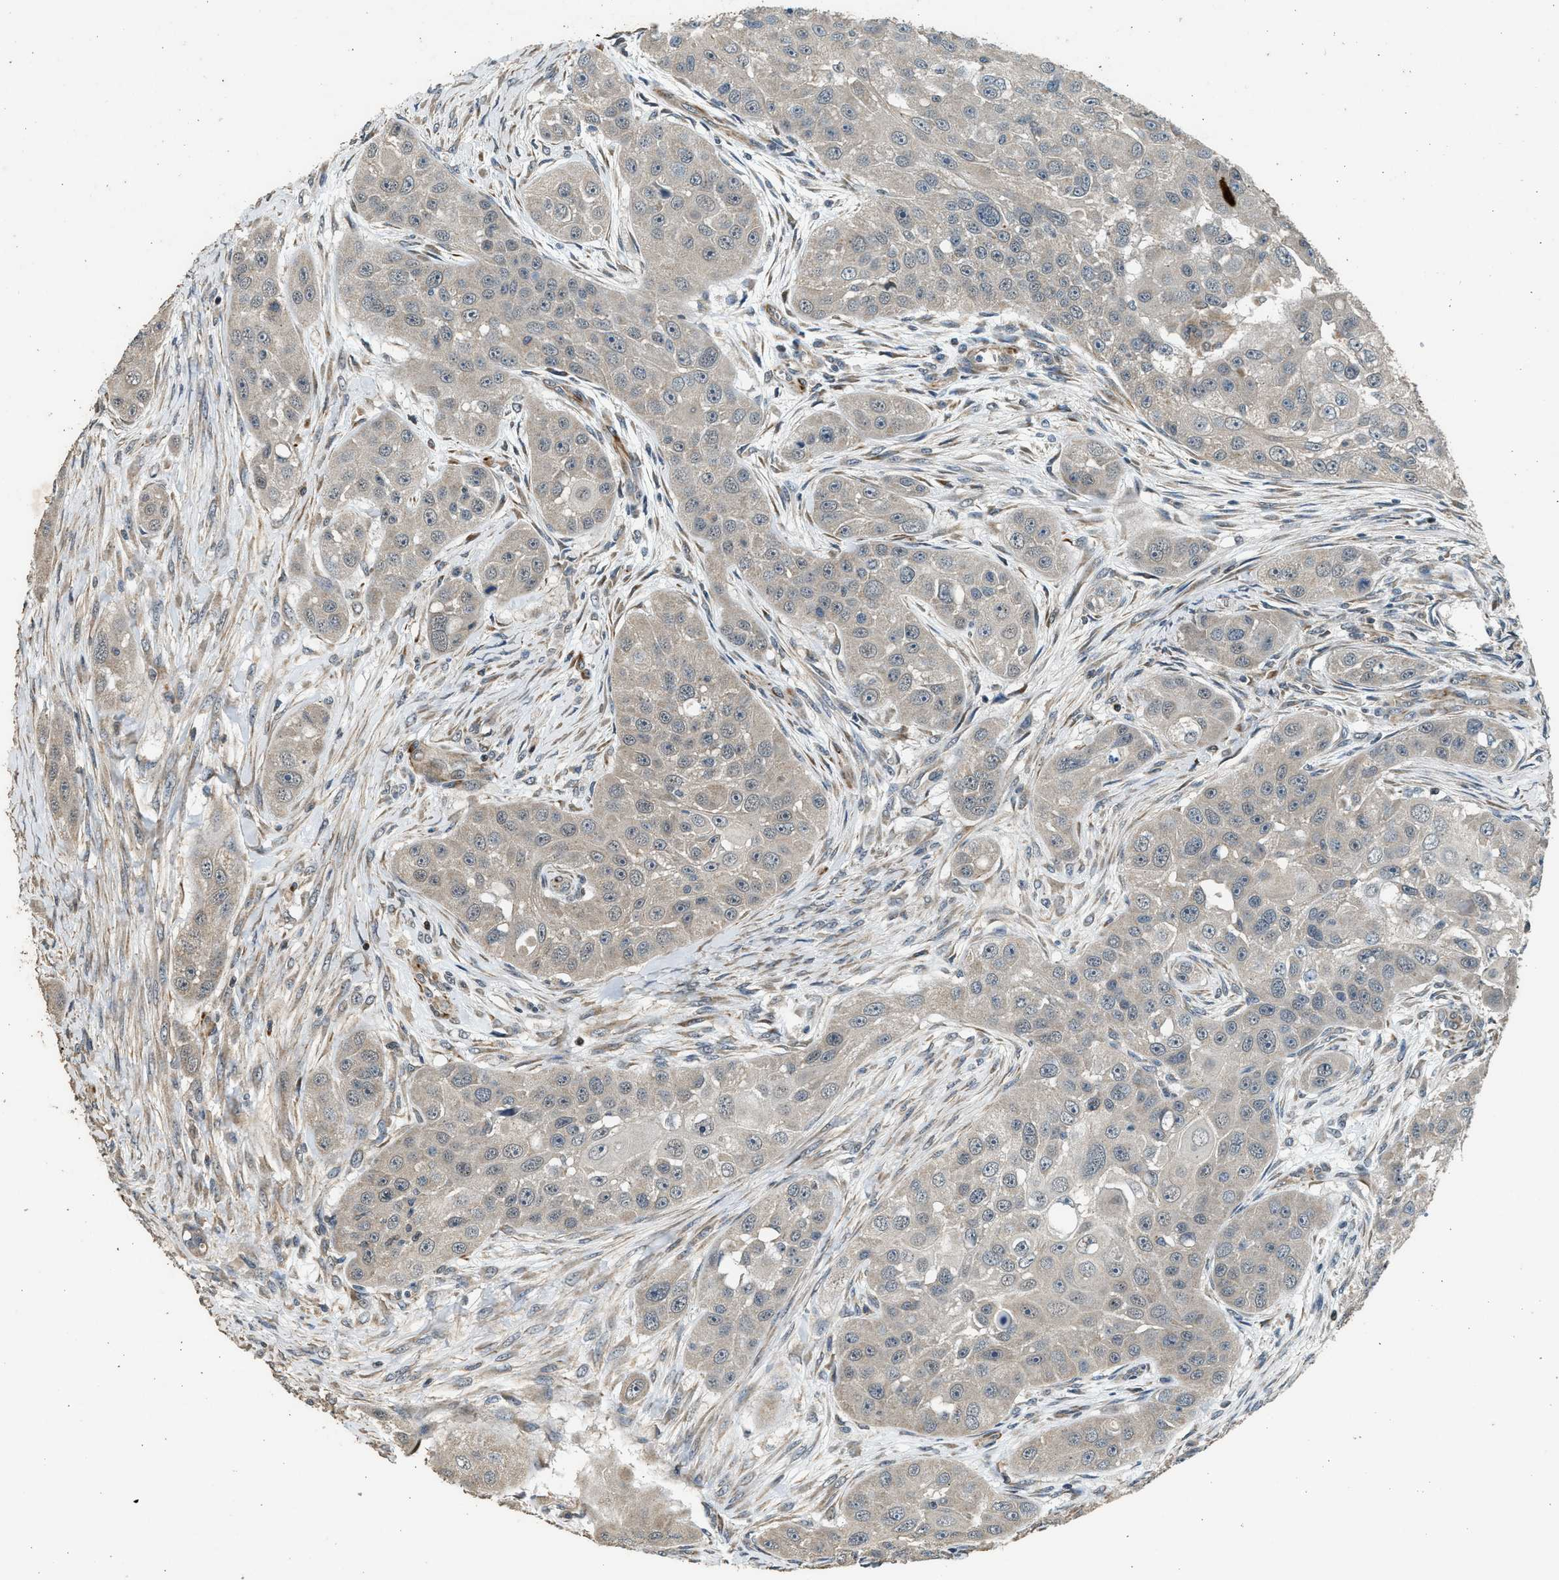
{"staining": {"intensity": "negative", "quantity": "none", "location": "none"}, "tissue": "head and neck cancer", "cell_type": "Tumor cells", "image_type": "cancer", "snomed": [{"axis": "morphology", "description": "Normal tissue, NOS"}, {"axis": "morphology", "description": "Squamous cell carcinoma, NOS"}, {"axis": "topography", "description": "Skeletal muscle"}, {"axis": "topography", "description": "Head-Neck"}], "caption": "DAB (3,3'-diaminobenzidine) immunohistochemical staining of head and neck squamous cell carcinoma reveals no significant expression in tumor cells.", "gene": "PCLO", "patient": {"sex": "male", "age": 51}}